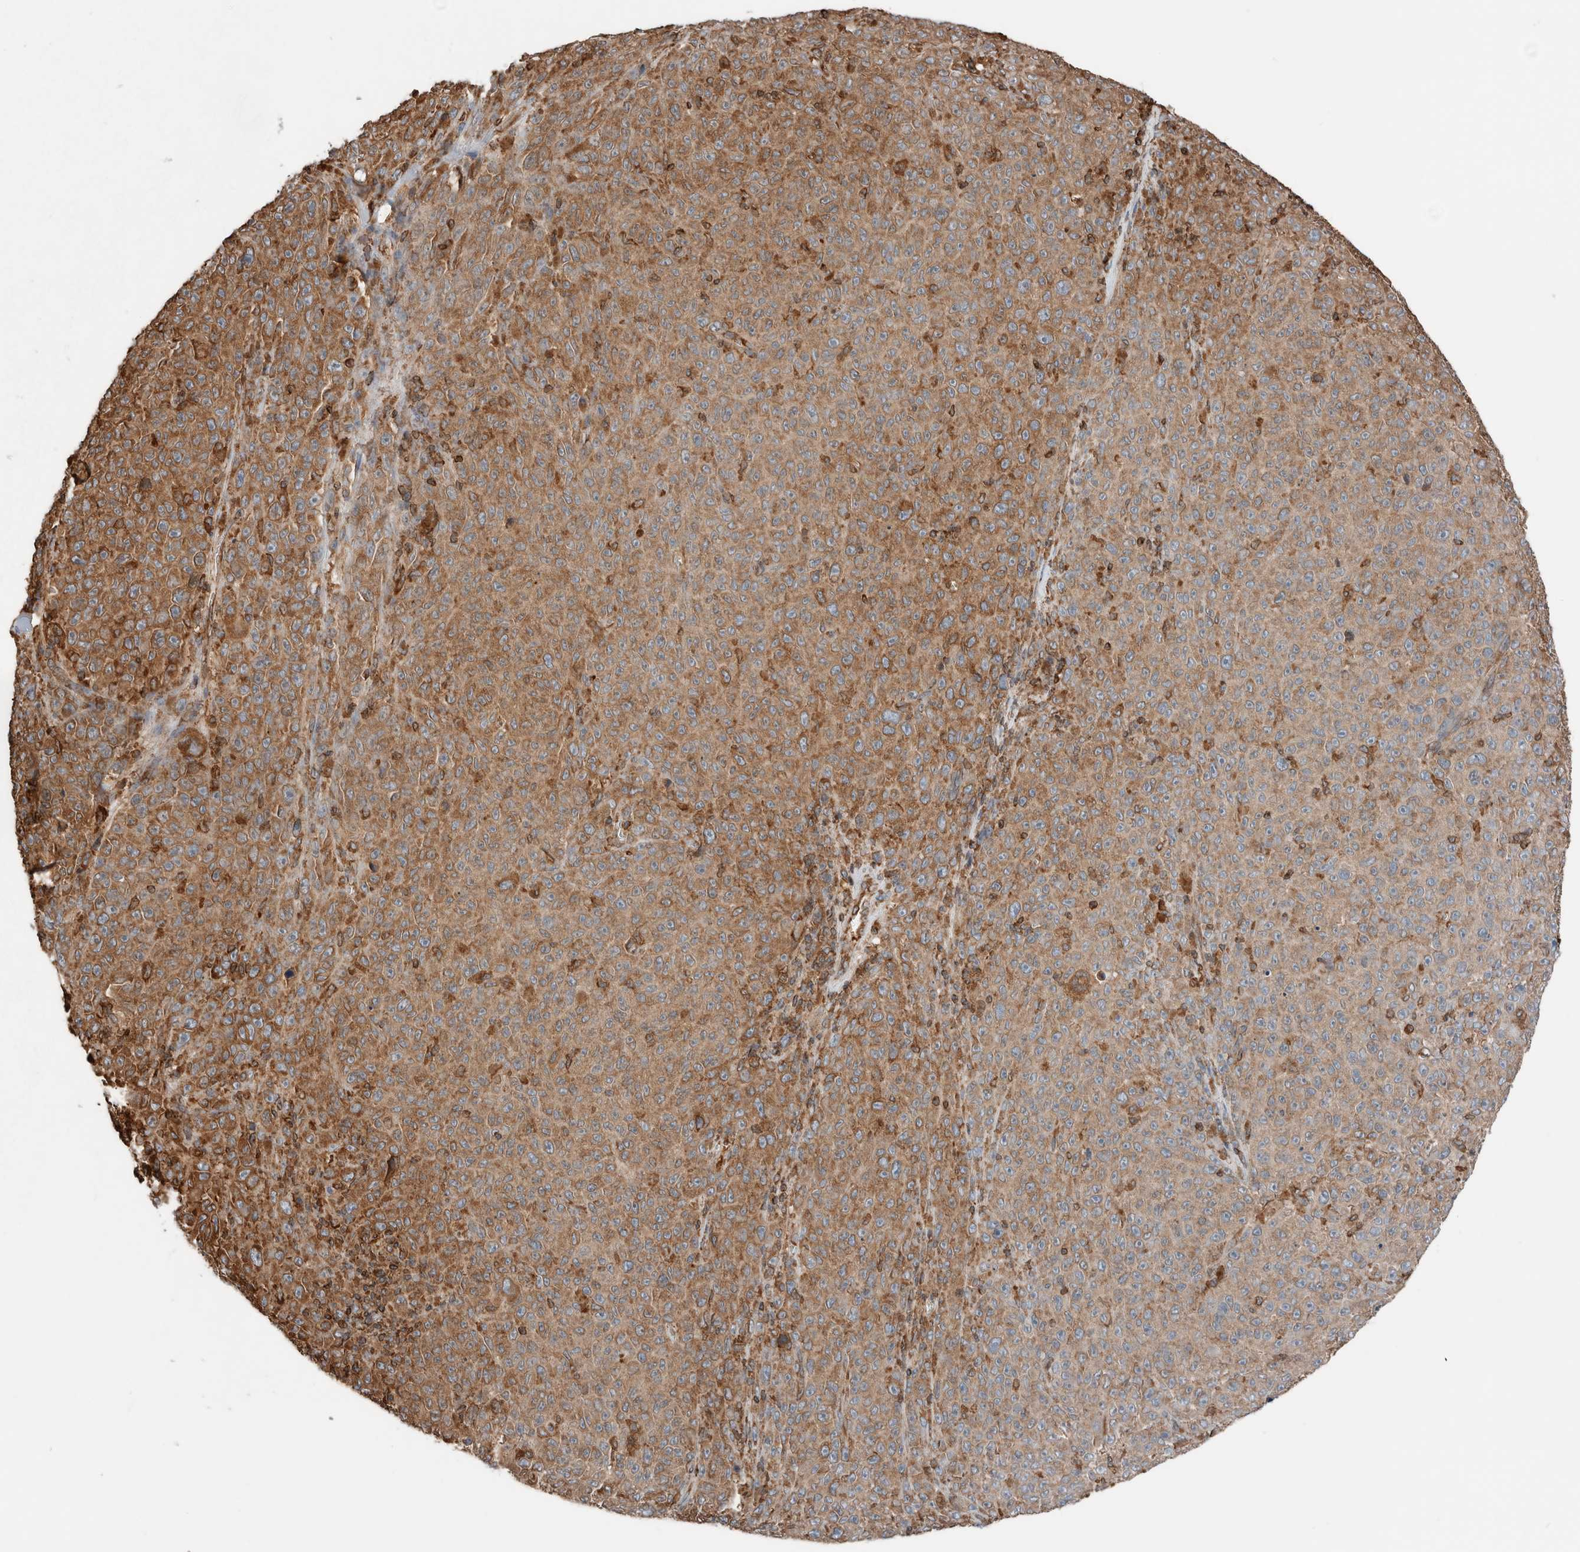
{"staining": {"intensity": "moderate", "quantity": ">75%", "location": "cytoplasmic/membranous"}, "tissue": "melanoma", "cell_type": "Tumor cells", "image_type": "cancer", "snomed": [{"axis": "morphology", "description": "Malignant melanoma, NOS"}, {"axis": "topography", "description": "Skin"}], "caption": "A high-resolution micrograph shows IHC staining of malignant melanoma, which displays moderate cytoplasmic/membranous staining in about >75% of tumor cells.", "gene": "ERAP2", "patient": {"sex": "female", "age": 82}}